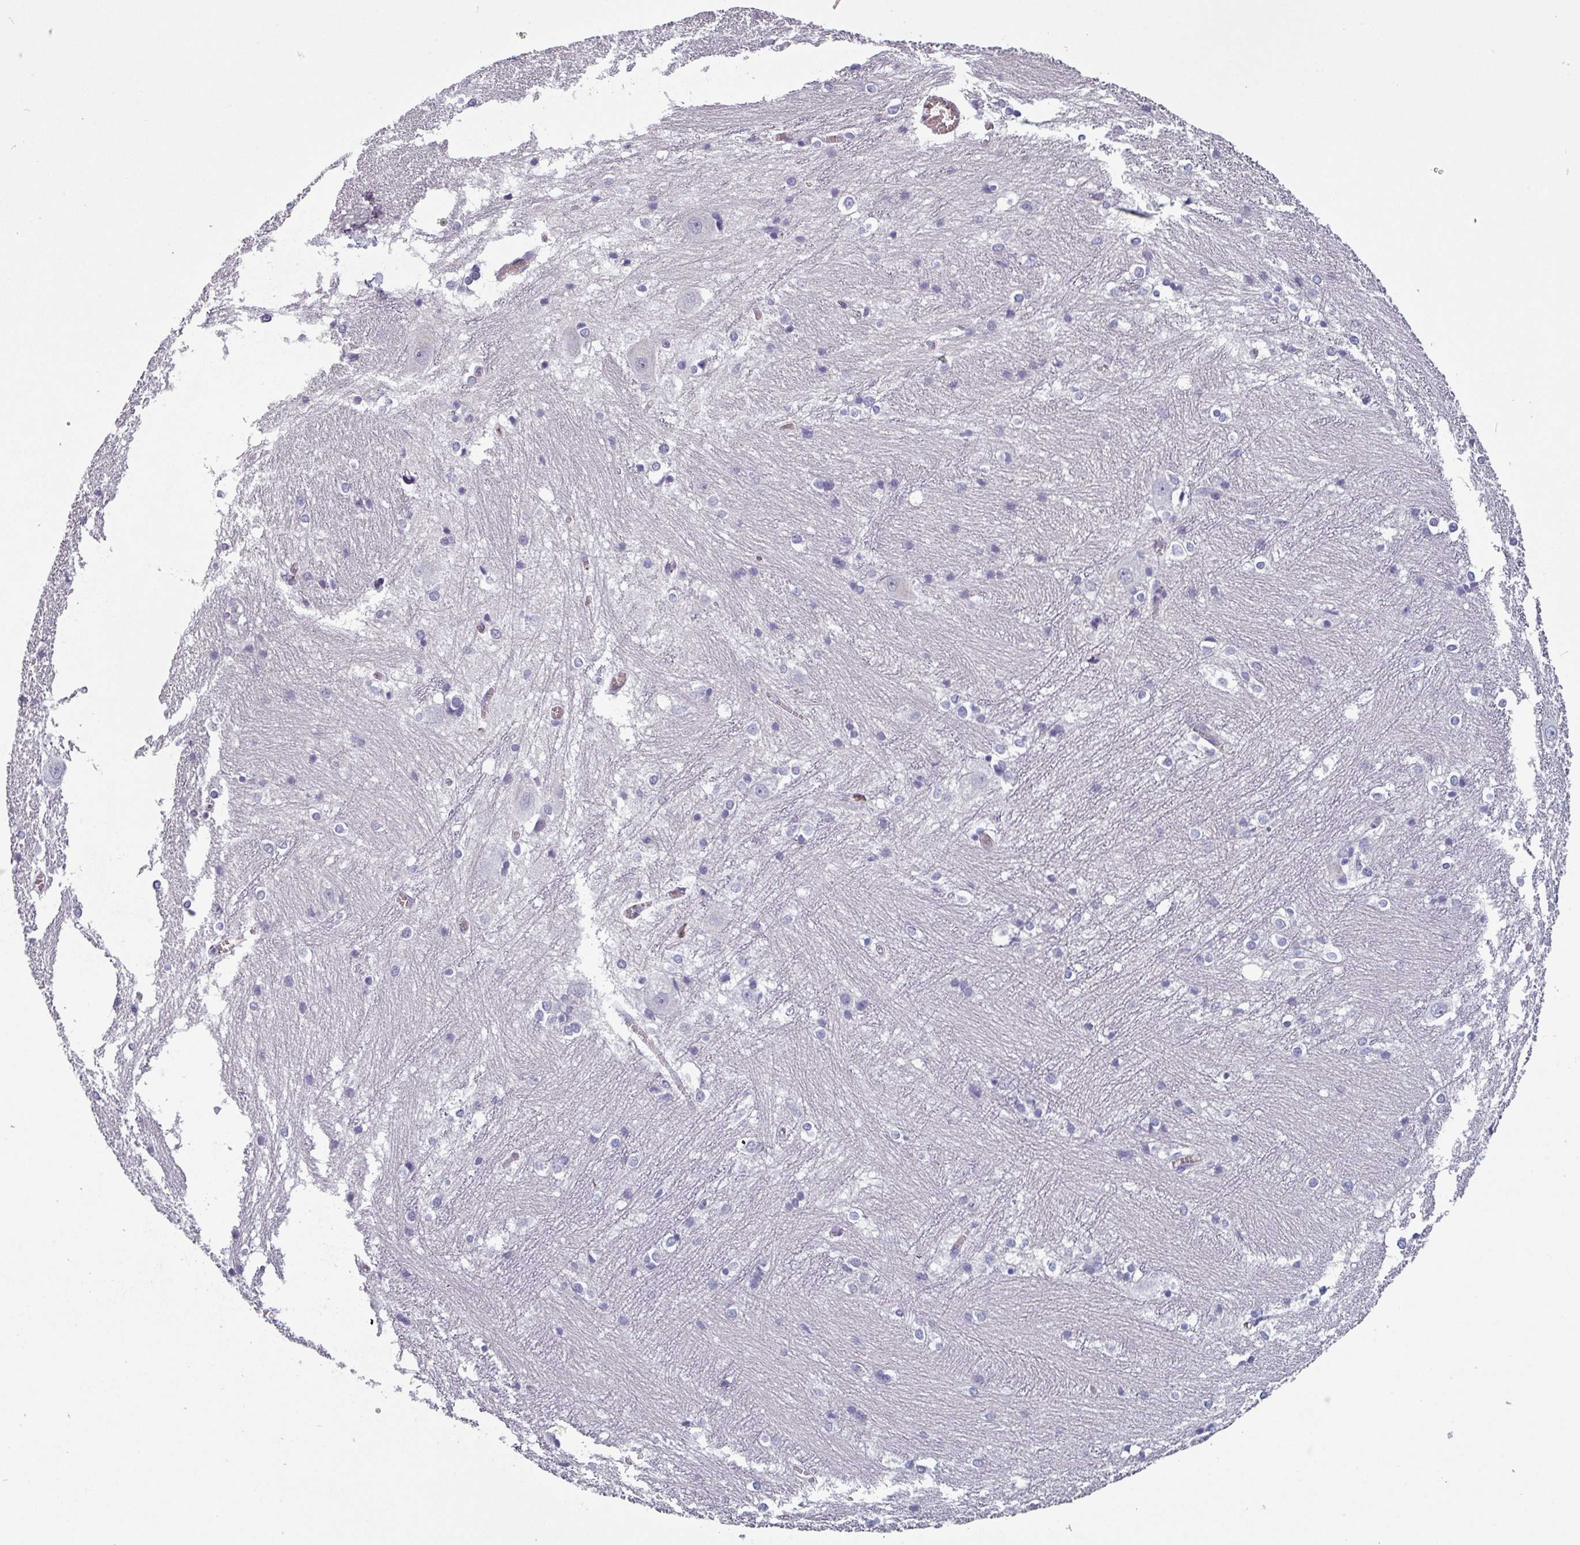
{"staining": {"intensity": "negative", "quantity": "none", "location": "none"}, "tissue": "caudate", "cell_type": "Glial cells", "image_type": "normal", "snomed": [{"axis": "morphology", "description": "Normal tissue, NOS"}, {"axis": "topography", "description": "Lateral ventricle wall"}], "caption": "Histopathology image shows no significant protein expression in glial cells of benign caudate. The staining is performed using DAB brown chromogen with nuclei counter-stained in using hematoxylin.", "gene": "AREL1", "patient": {"sex": "male", "age": 37}}